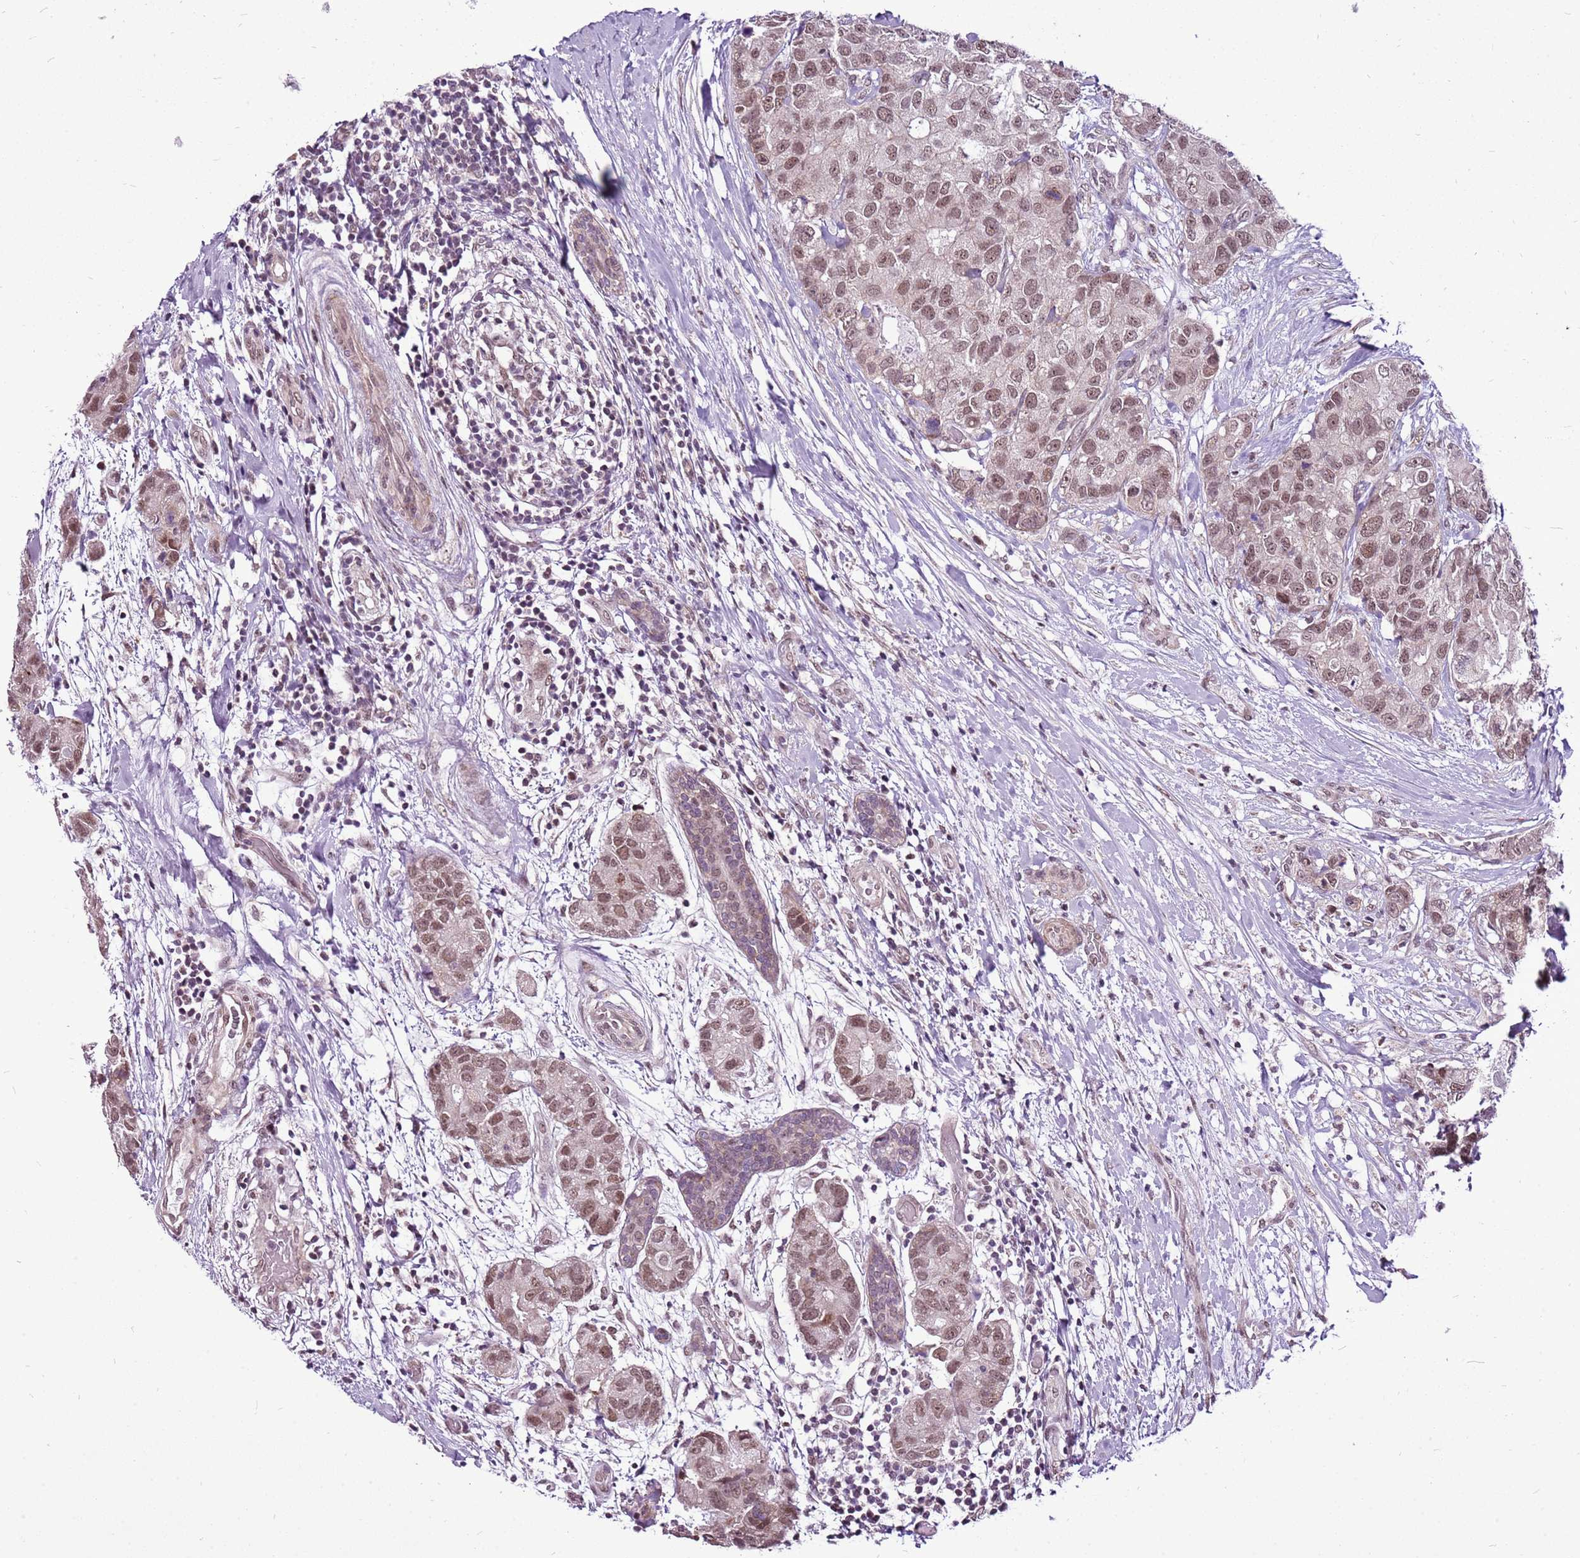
{"staining": {"intensity": "moderate", "quantity": ">75%", "location": "nuclear"}, "tissue": "breast cancer", "cell_type": "Tumor cells", "image_type": "cancer", "snomed": [{"axis": "morphology", "description": "Duct carcinoma"}, {"axis": "topography", "description": "Breast"}], "caption": "The histopathology image shows immunohistochemical staining of breast cancer. There is moderate nuclear expression is appreciated in about >75% of tumor cells.", "gene": "CCDC166", "patient": {"sex": "female", "age": 62}}